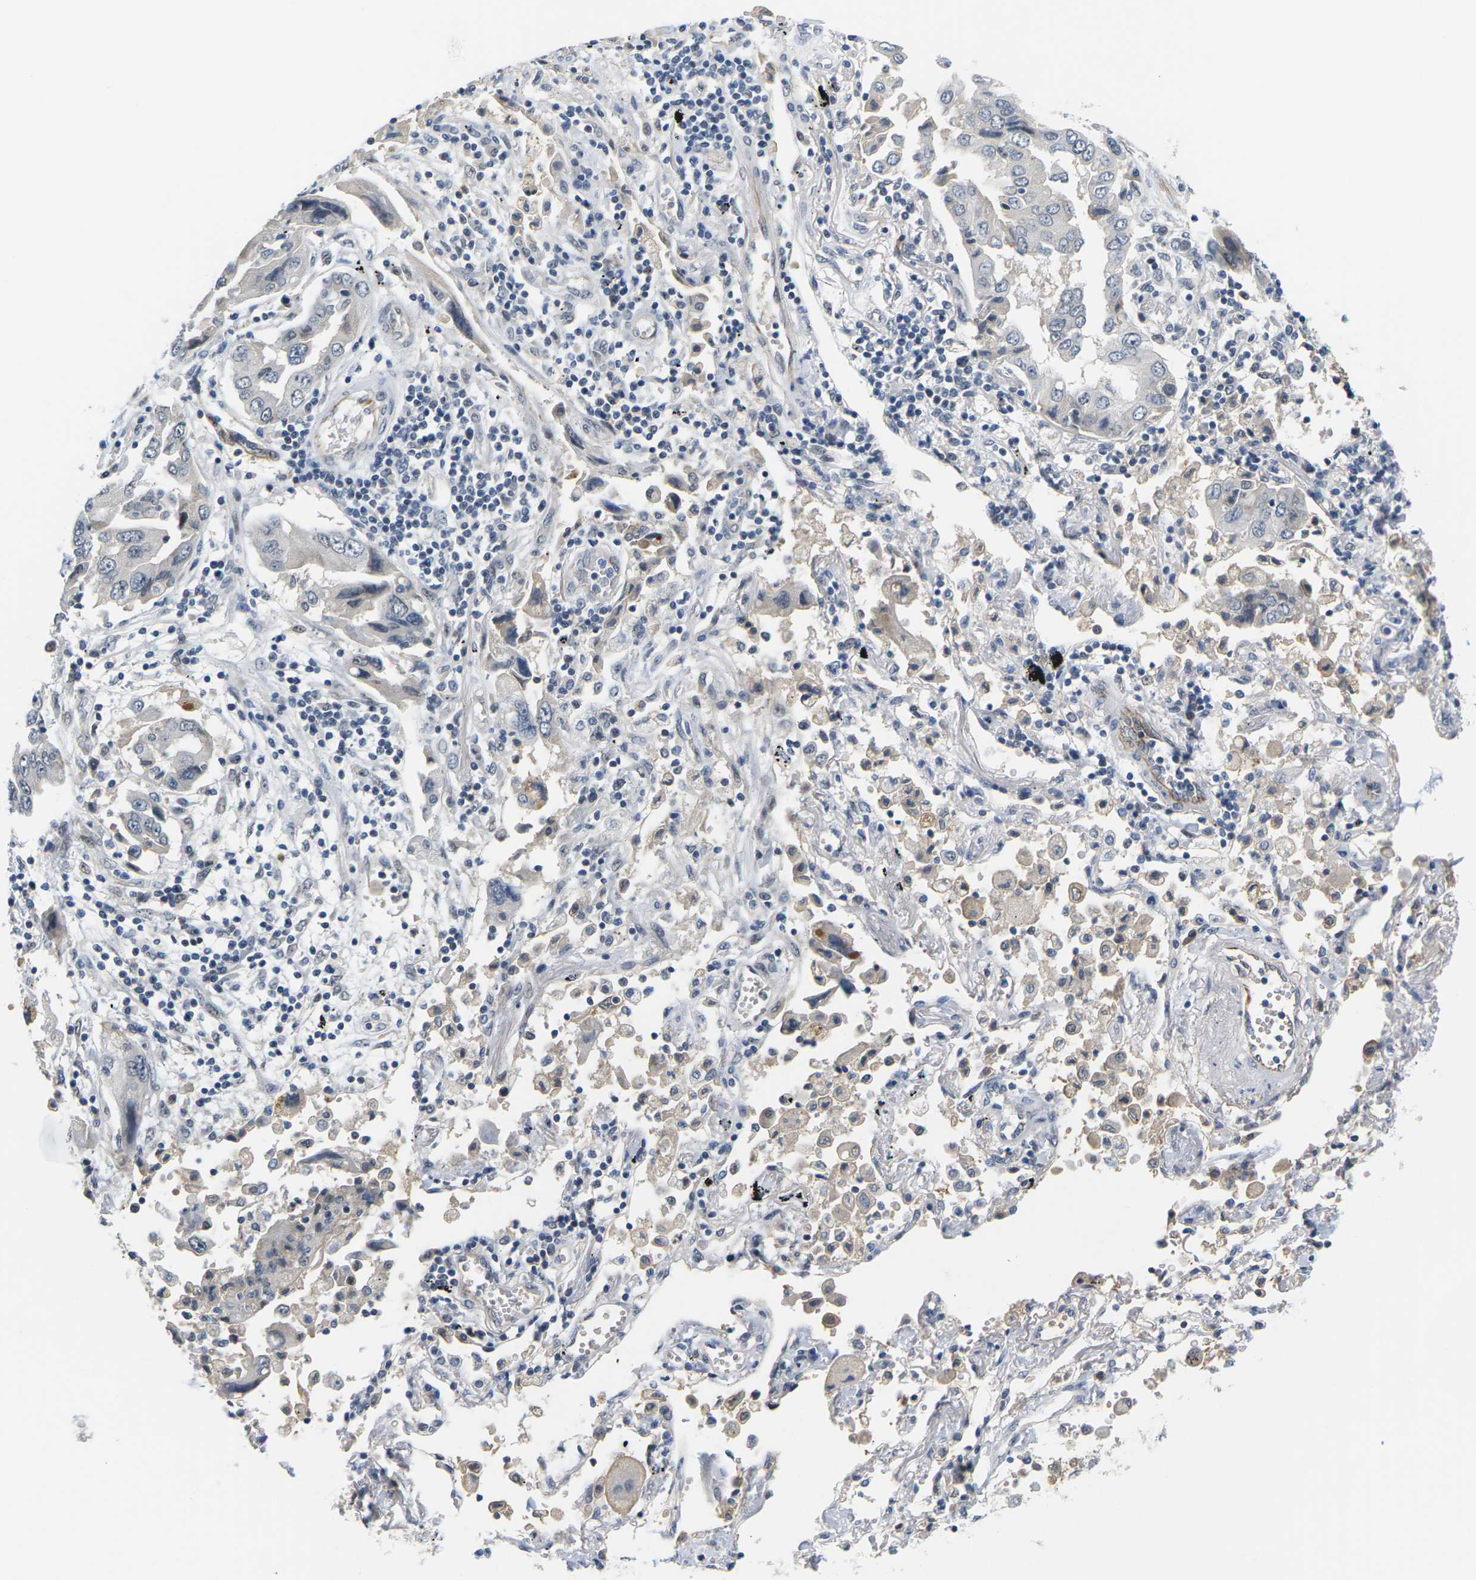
{"staining": {"intensity": "negative", "quantity": "none", "location": "none"}, "tissue": "lung cancer", "cell_type": "Tumor cells", "image_type": "cancer", "snomed": [{"axis": "morphology", "description": "Adenocarcinoma, NOS"}, {"axis": "topography", "description": "Lung"}], "caption": "Lung adenocarcinoma was stained to show a protein in brown. There is no significant positivity in tumor cells.", "gene": "PKP2", "patient": {"sex": "female", "age": 65}}